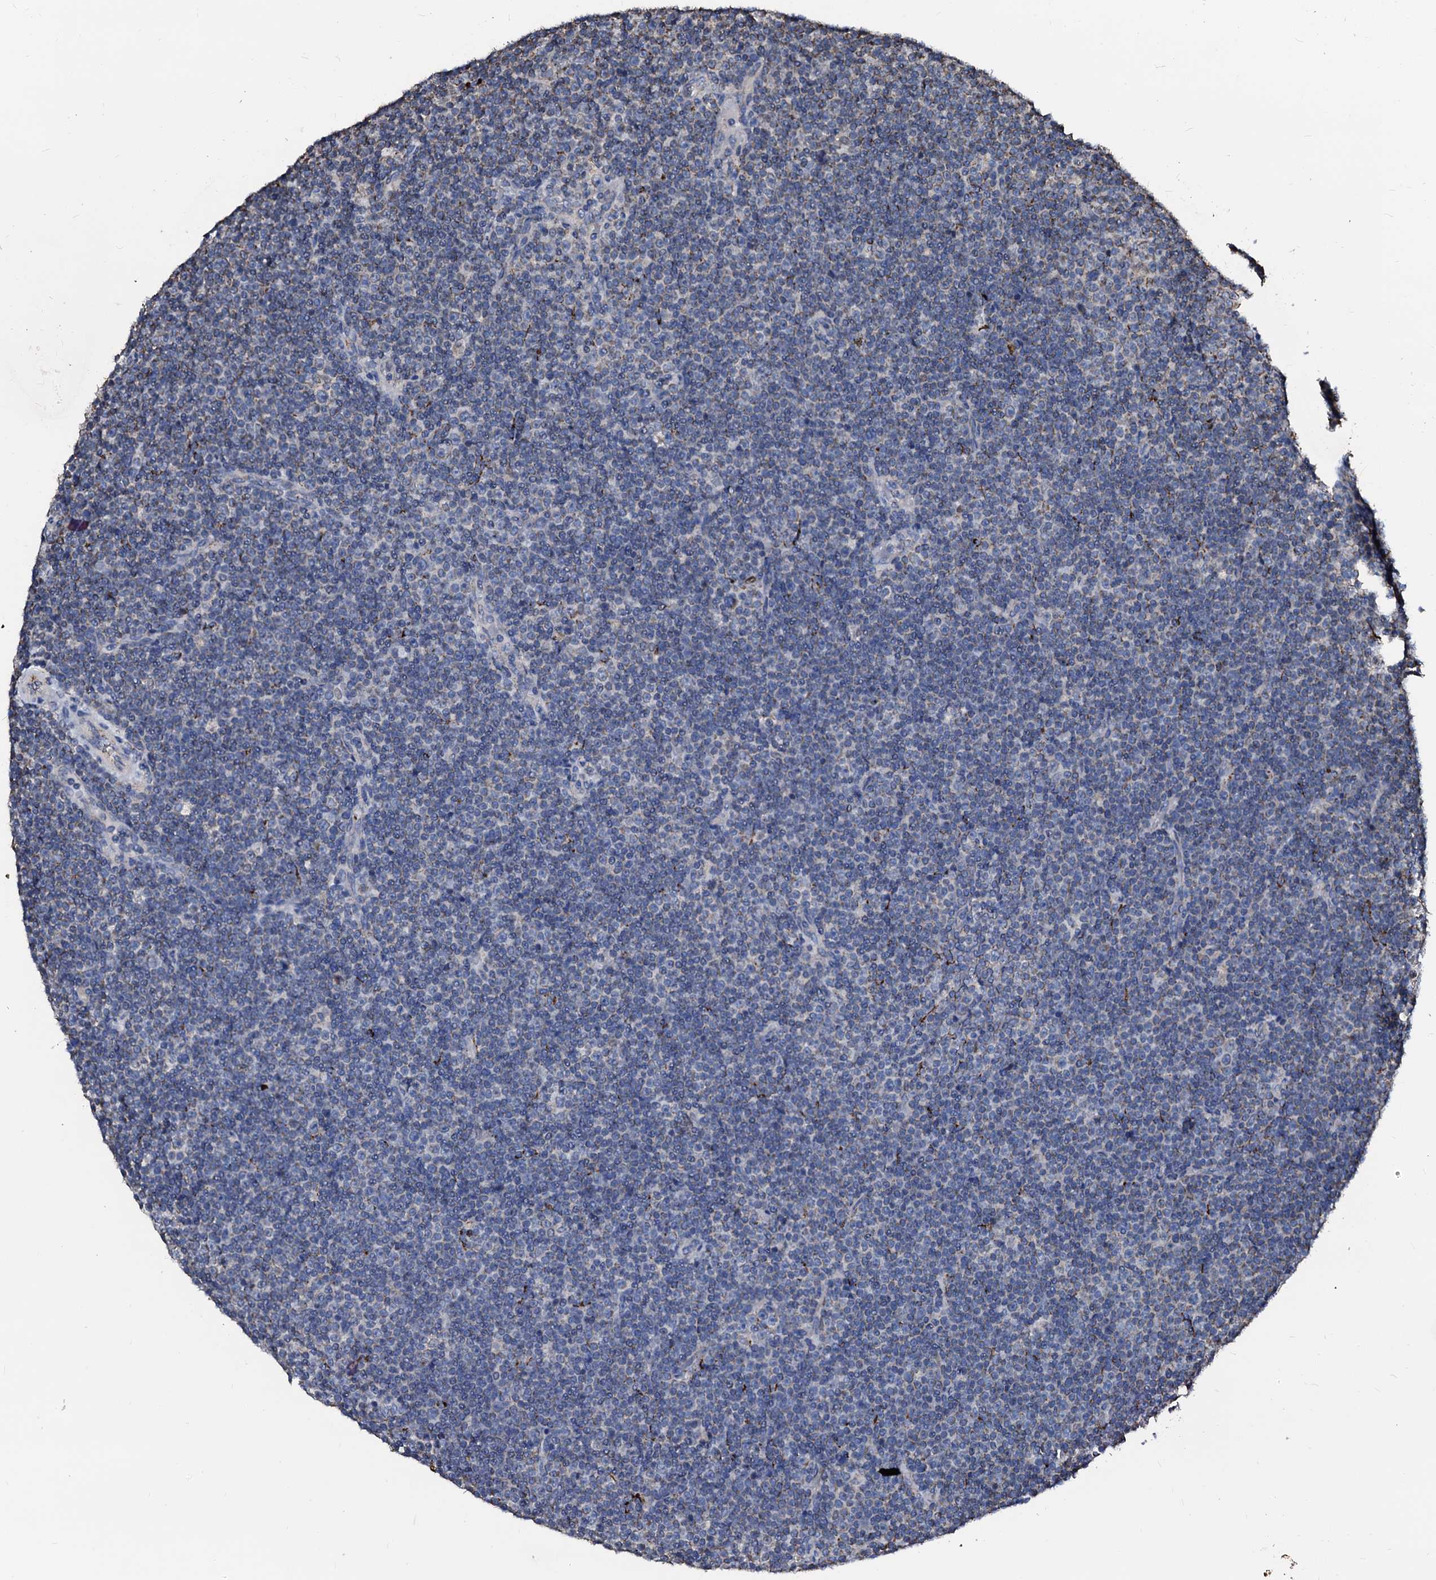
{"staining": {"intensity": "negative", "quantity": "none", "location": "none"}, "tissue": "lymphoma", "cell_type": "Tumor cells", "image_type": "cancer", "snomed": [{"axis": "morphology", "description": "Malignant lymphoma, non-Hodgkin's type, Low grade"}, {"axis": "topography", "description": "Lymph node"}], "caption": "The micrograph shows no staining of tumor cells in lymphoma.", "gene": "MAOB", "patient": {"sex": "female", "age": 67}}